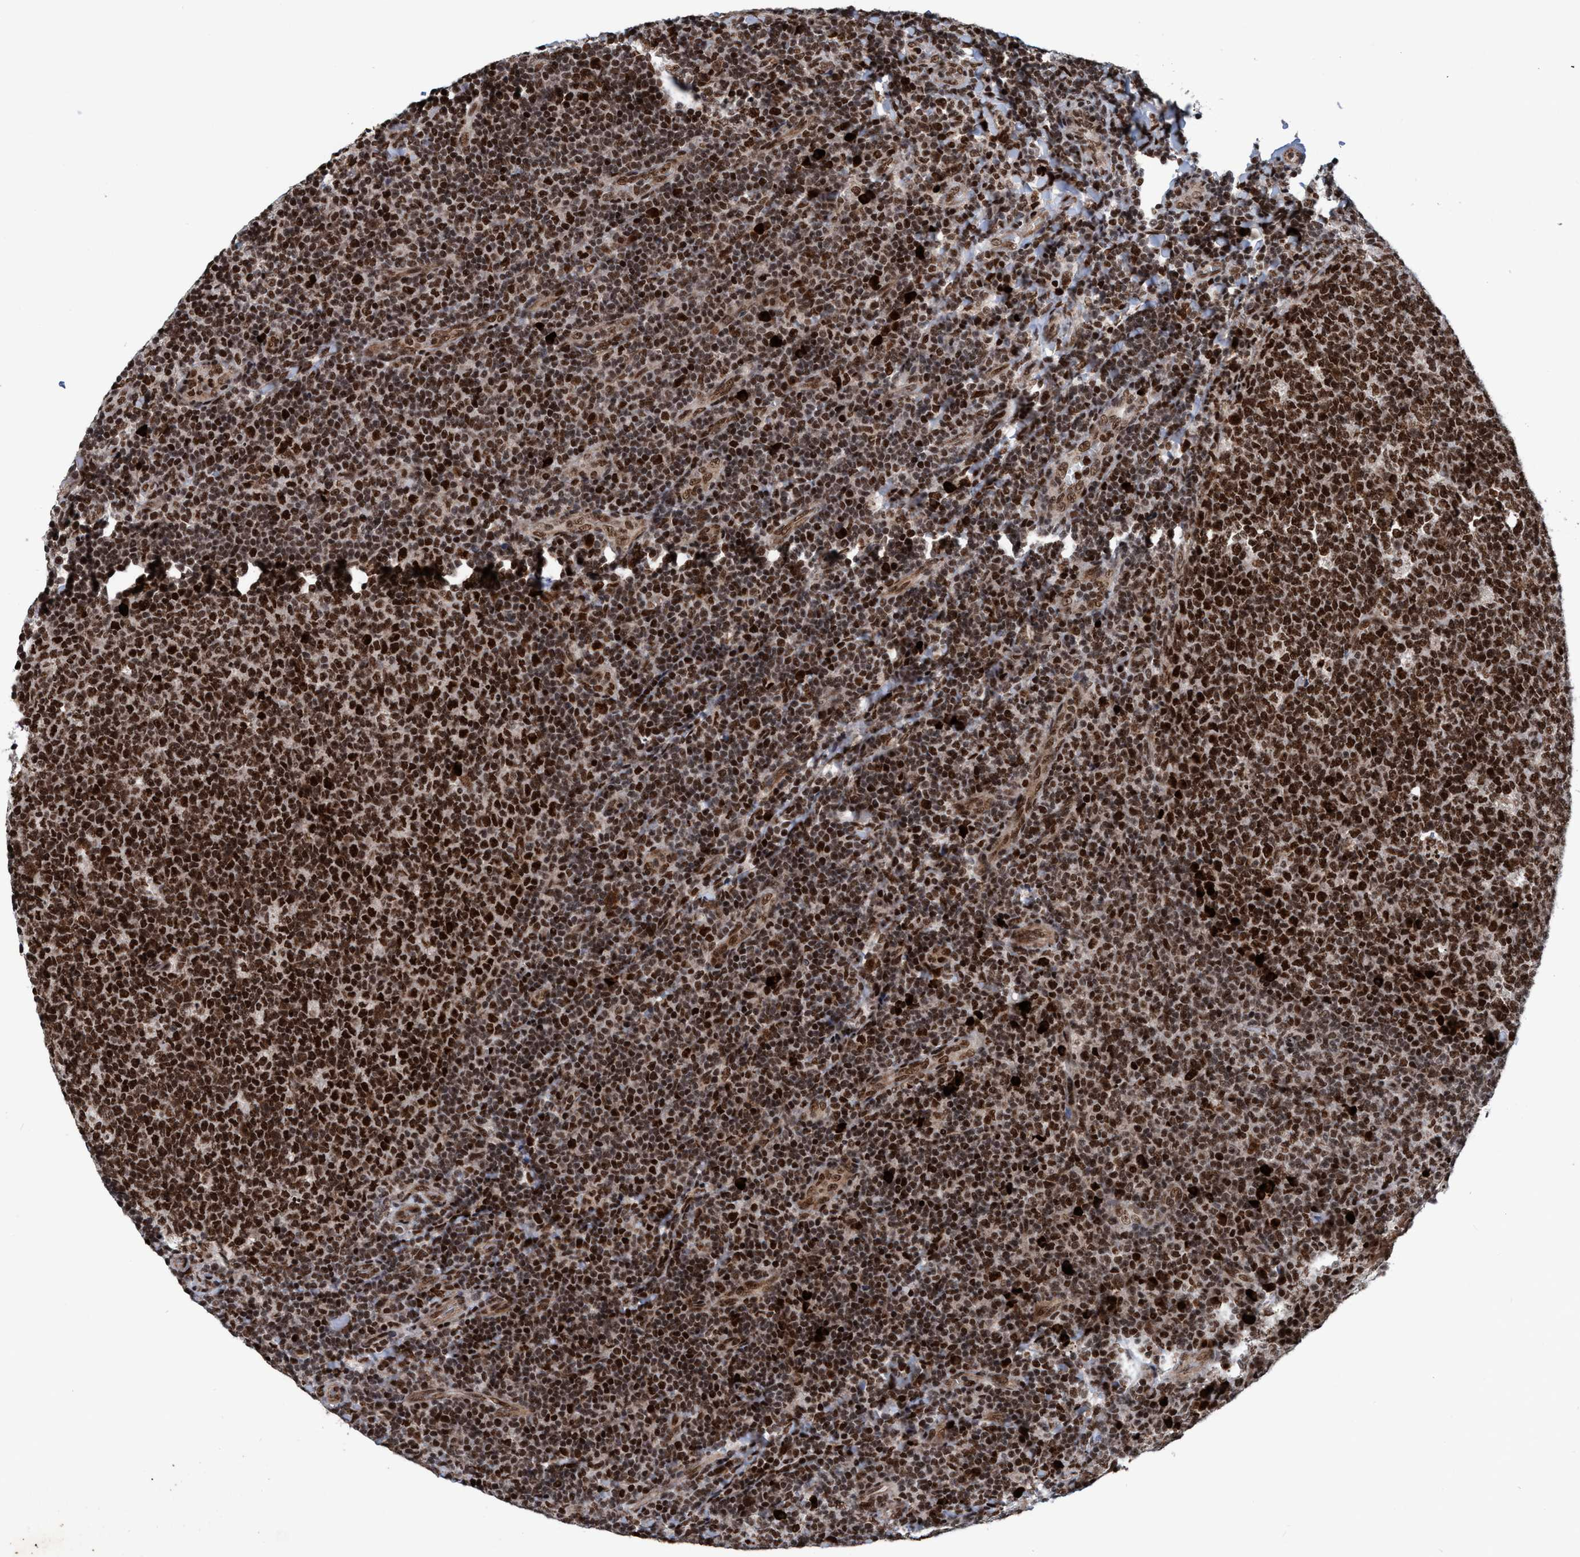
{"staining": {"intensity": "strong", "quantity": ">75%", "location": "nuclear"}, "tissue": "tonsil", "cell_type": "Germinal center cells", "image_type": "normal", "snomed": [{"axis": "morphology", "description": "Normal tissue, NOS"}, {"axis": "topography", "description": "Tonsil"}], "caption": "Human tonsil stained for a protein (brown) displays strong nuclear positive positivity in approximately >75% of germinal center cells.", "gene": "TOPBP1", "patient": {"sex": "male", "age": 17}}